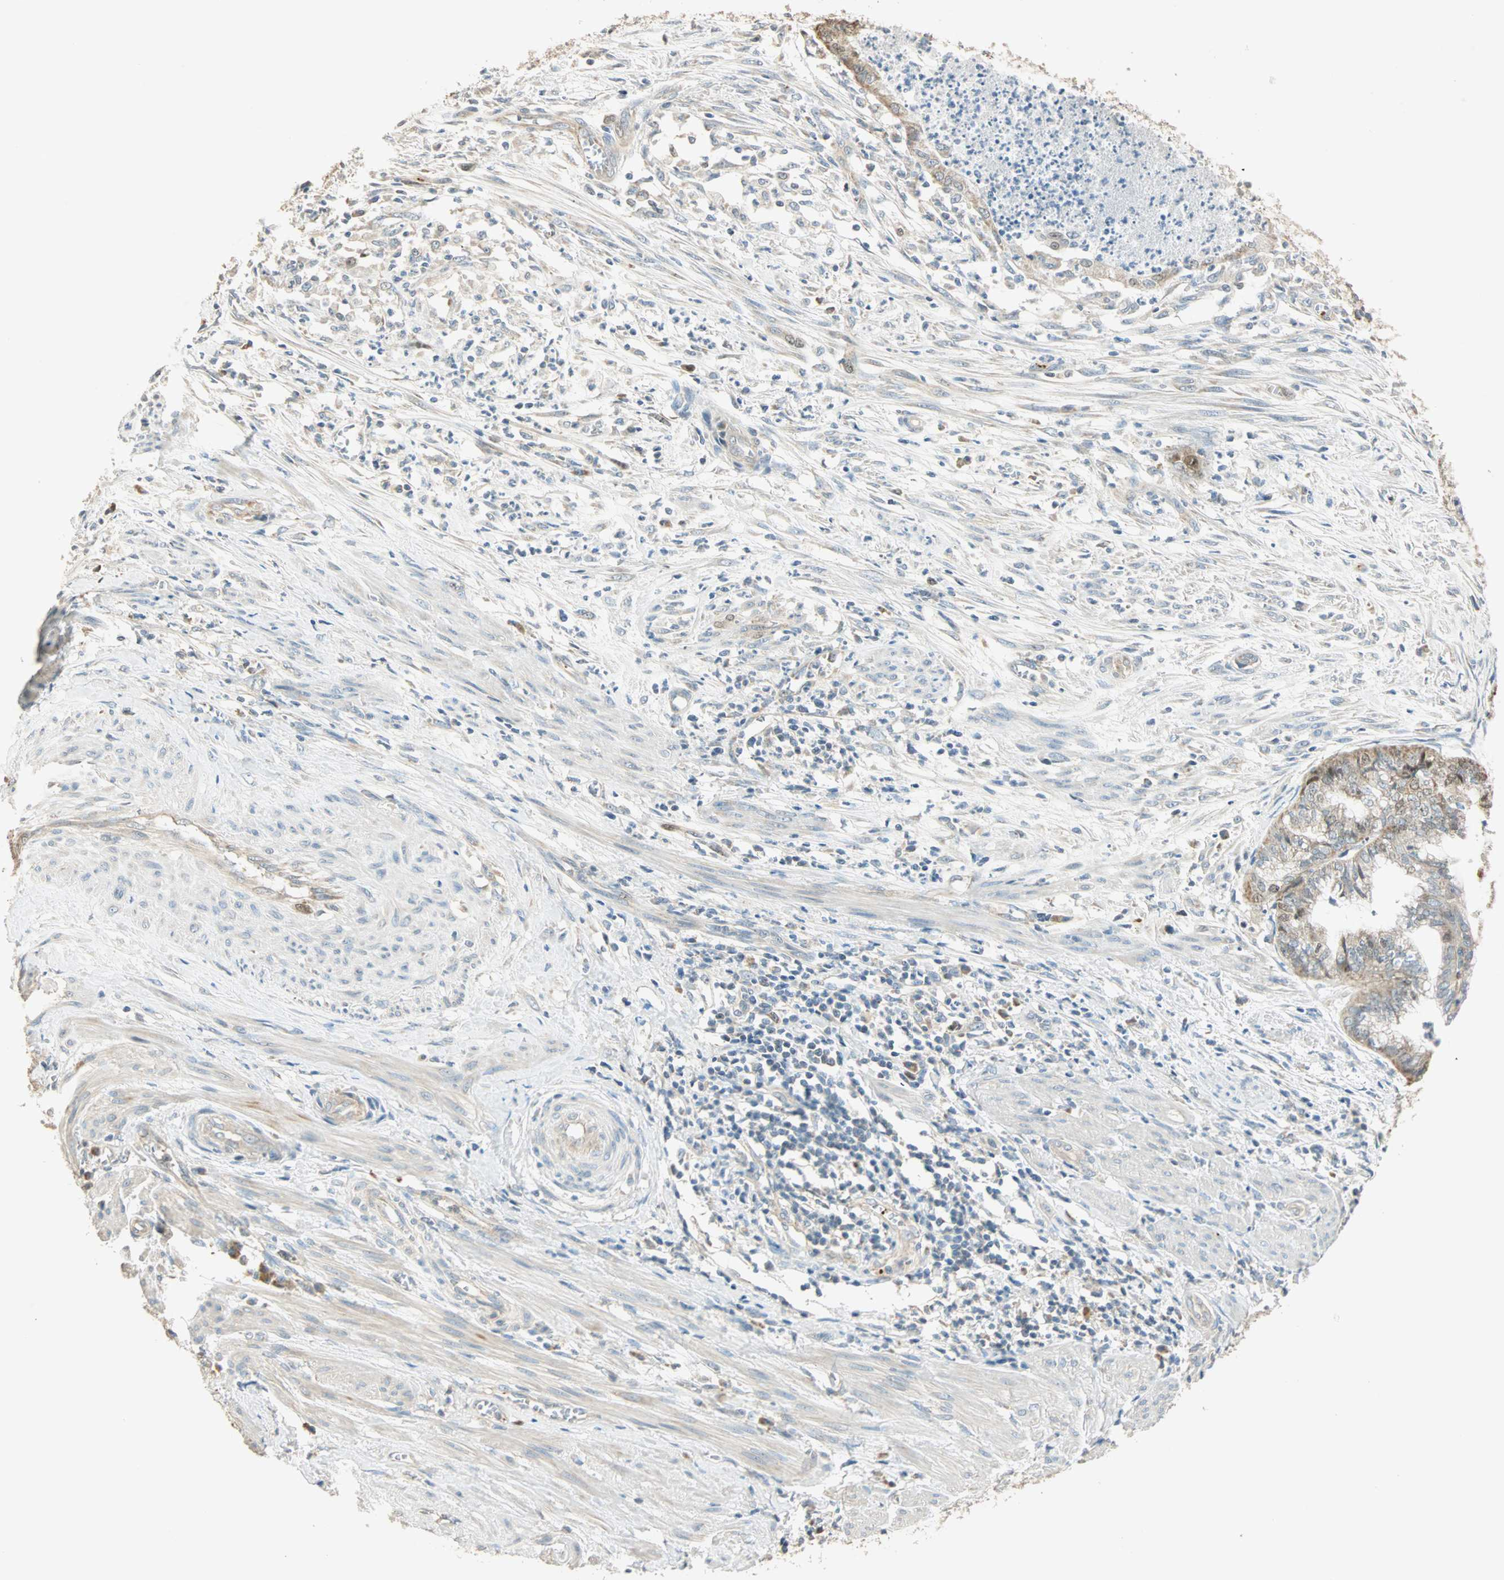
{"staining": {"intensity": "weak", "quantity": "25%-75%", "location": "cytoplasmic/membranous"}, "tissue": "endometrial cancer", "cell_type": "Tumor cells", "image_type": "cancer", "snomed": [{"axis": "morphology", "description": "Necrosis, NOS"}, {"axis": "morphology", "description": "Adenocarcinoma, NOS"}, {"axis": "topography", "description": "Endometrium"}], "caption": "Adenocarcinoma (endometrial) stained with a brown dye displays weak cytoplasmic/membranous positive expression in about 25%-75% of tumor cells.", "gene": "RAD18", "patient": {"sex": "female", "age": 79}}